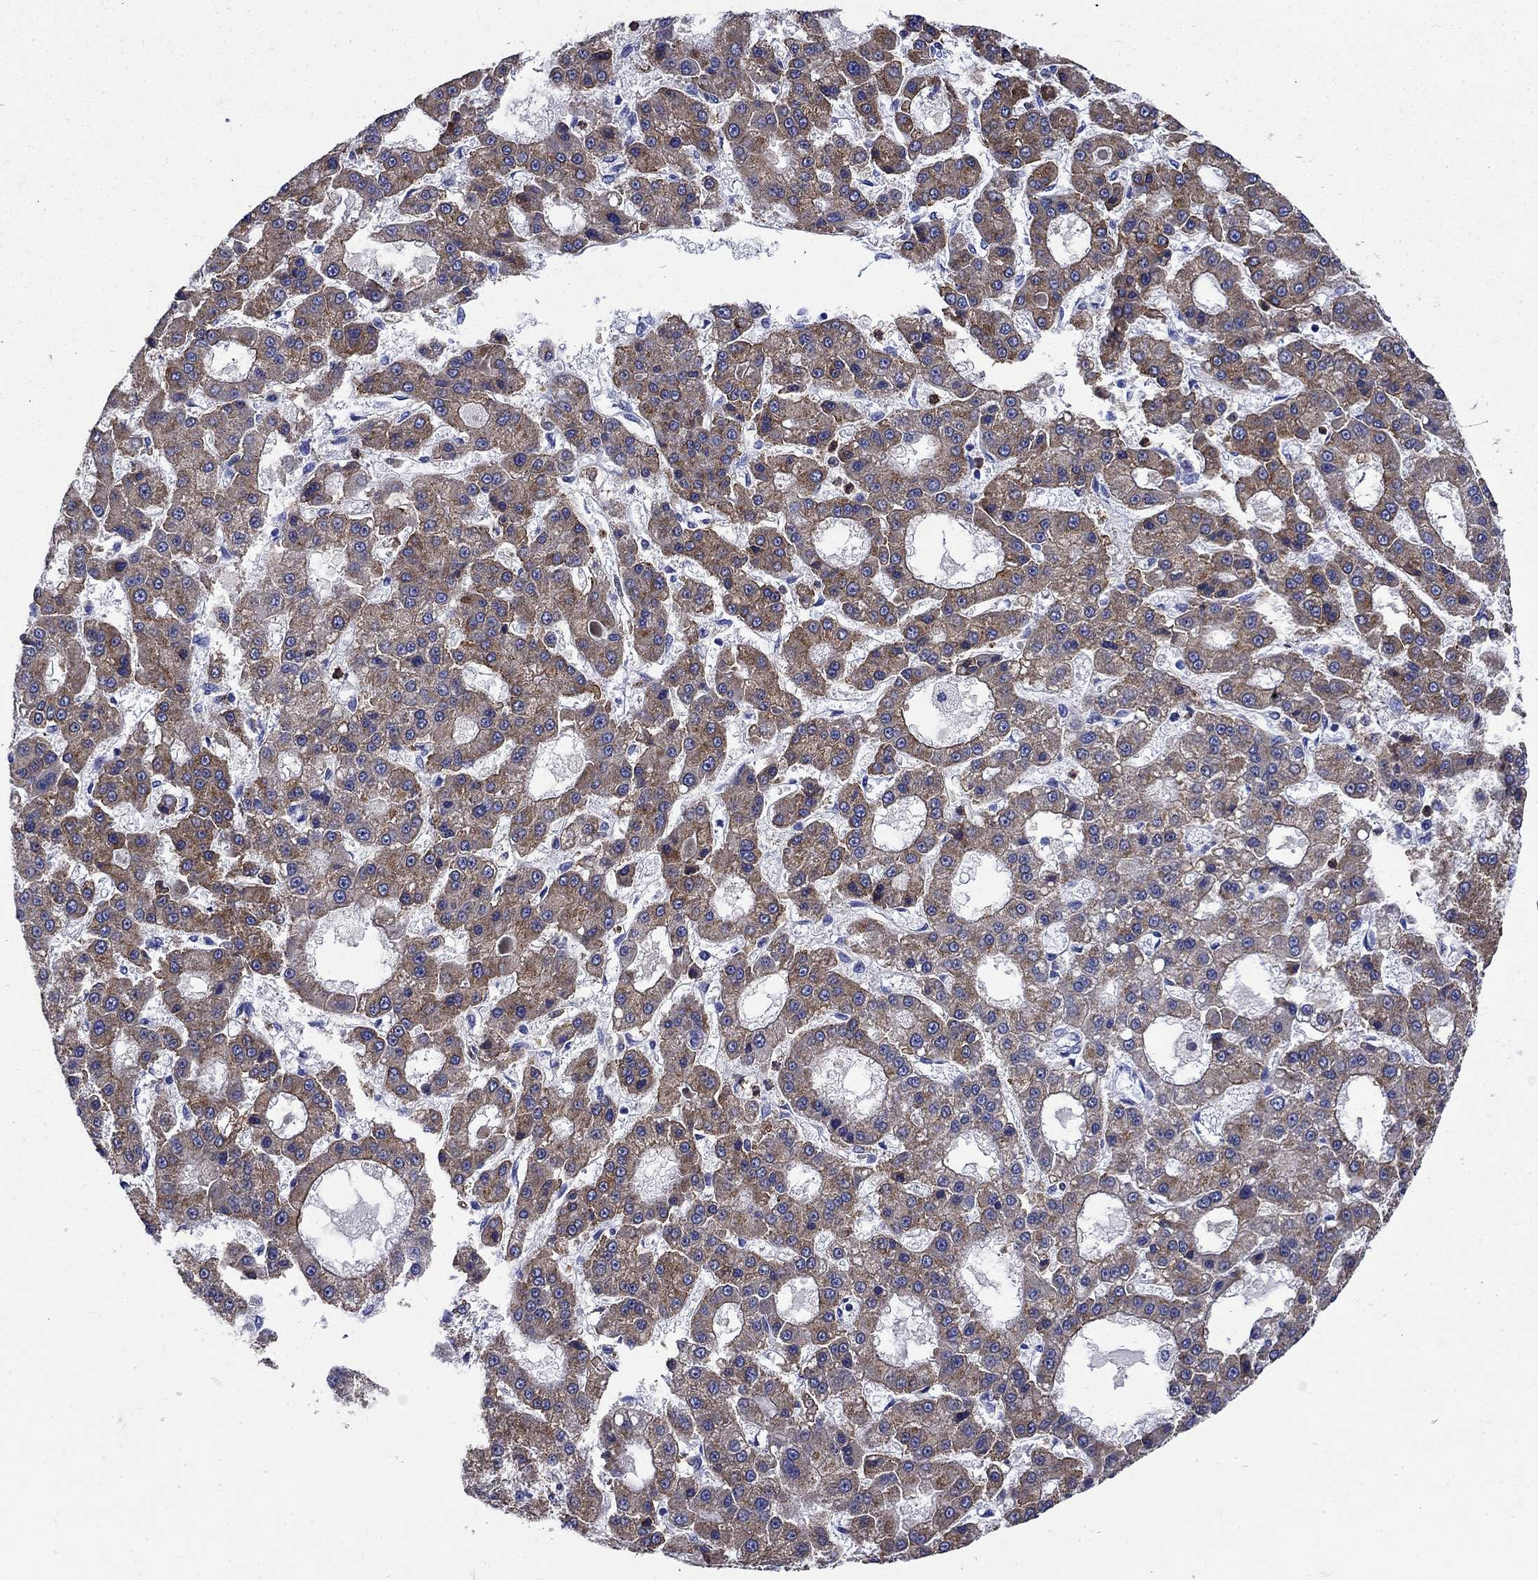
{"staining": {"intensity": "moderate", "quantity": "25%-75%", "location": "cytoplasmic/membranous"}, "tissue": "liver cancer", "cell_type": "Tumor cells", "image_type": "cancer", "snomed": [{"axis": "morphology", "description": "Carcinoma, Hepatocellular, NOS"}, {"axis": "topography", "description": "Liver"}], "caption": "DAB immunohistochemical staining of human liver cancer demonstrates moderate cytoplasmic/membranous protein expression in about 25%-75% of tumor cells.", "gene": "TFR2", "patient": {"sex": "male", "age": 70}}